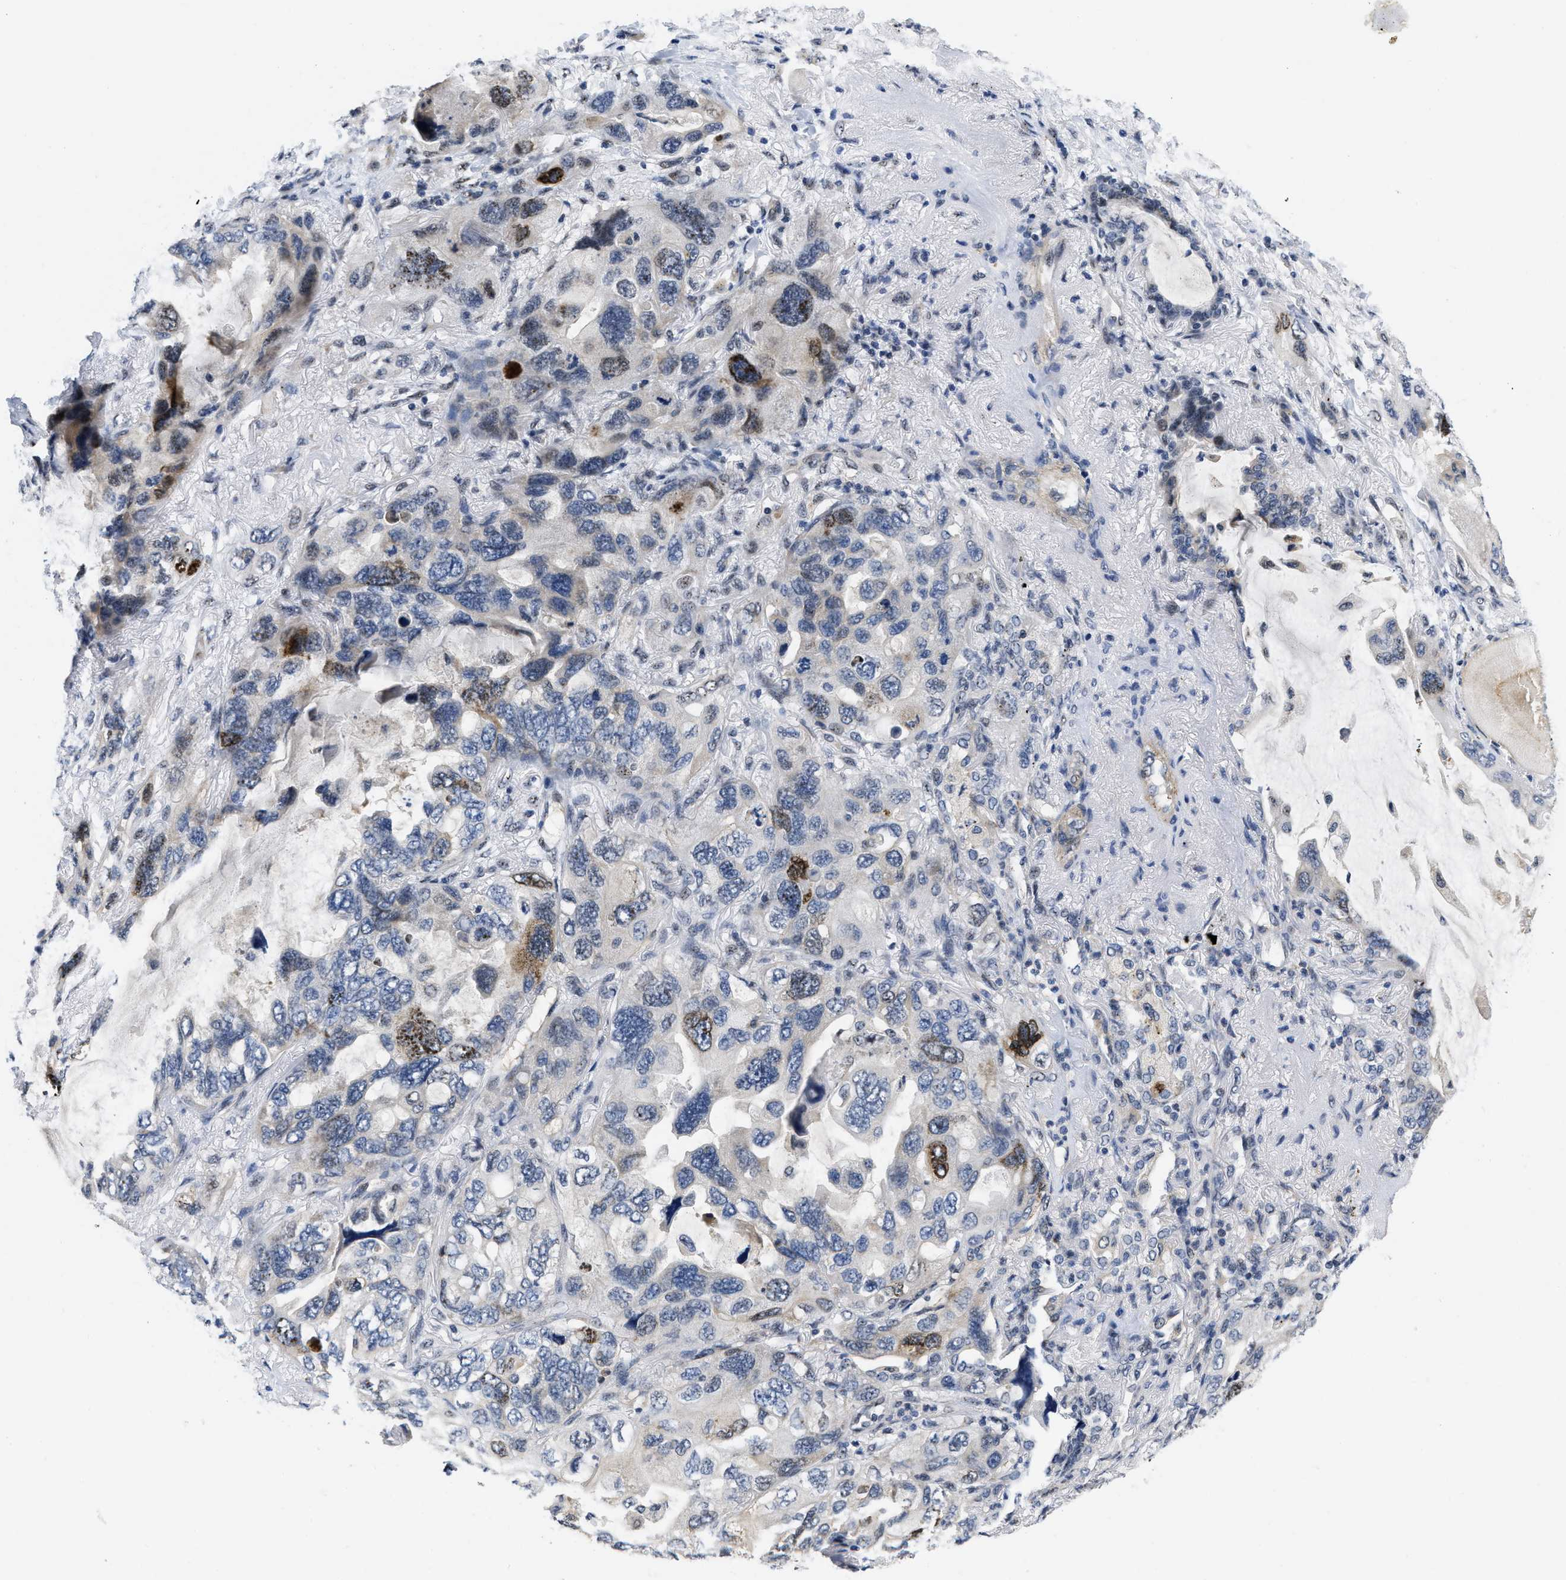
{"staining": {"intensity": "moderate", "quantity": "<25%", "location": "nuclear"}, "tissue": "lung cancer", "cell_type": "Tumor cells", "image_type": "cancer", "snomed": [{"axis": "morphology", "description": "Squamous cell carcinoma, NOS"}, {"axis": "topography", "description": "Lung"}], "caption": "IHC of lung squamous cell carcinoma exhibits low levels of moderate nuclear positivity in approximately <25% of tumor cells.", "gene": "VIP", "patient": {"sex": "female", "age": 73}}